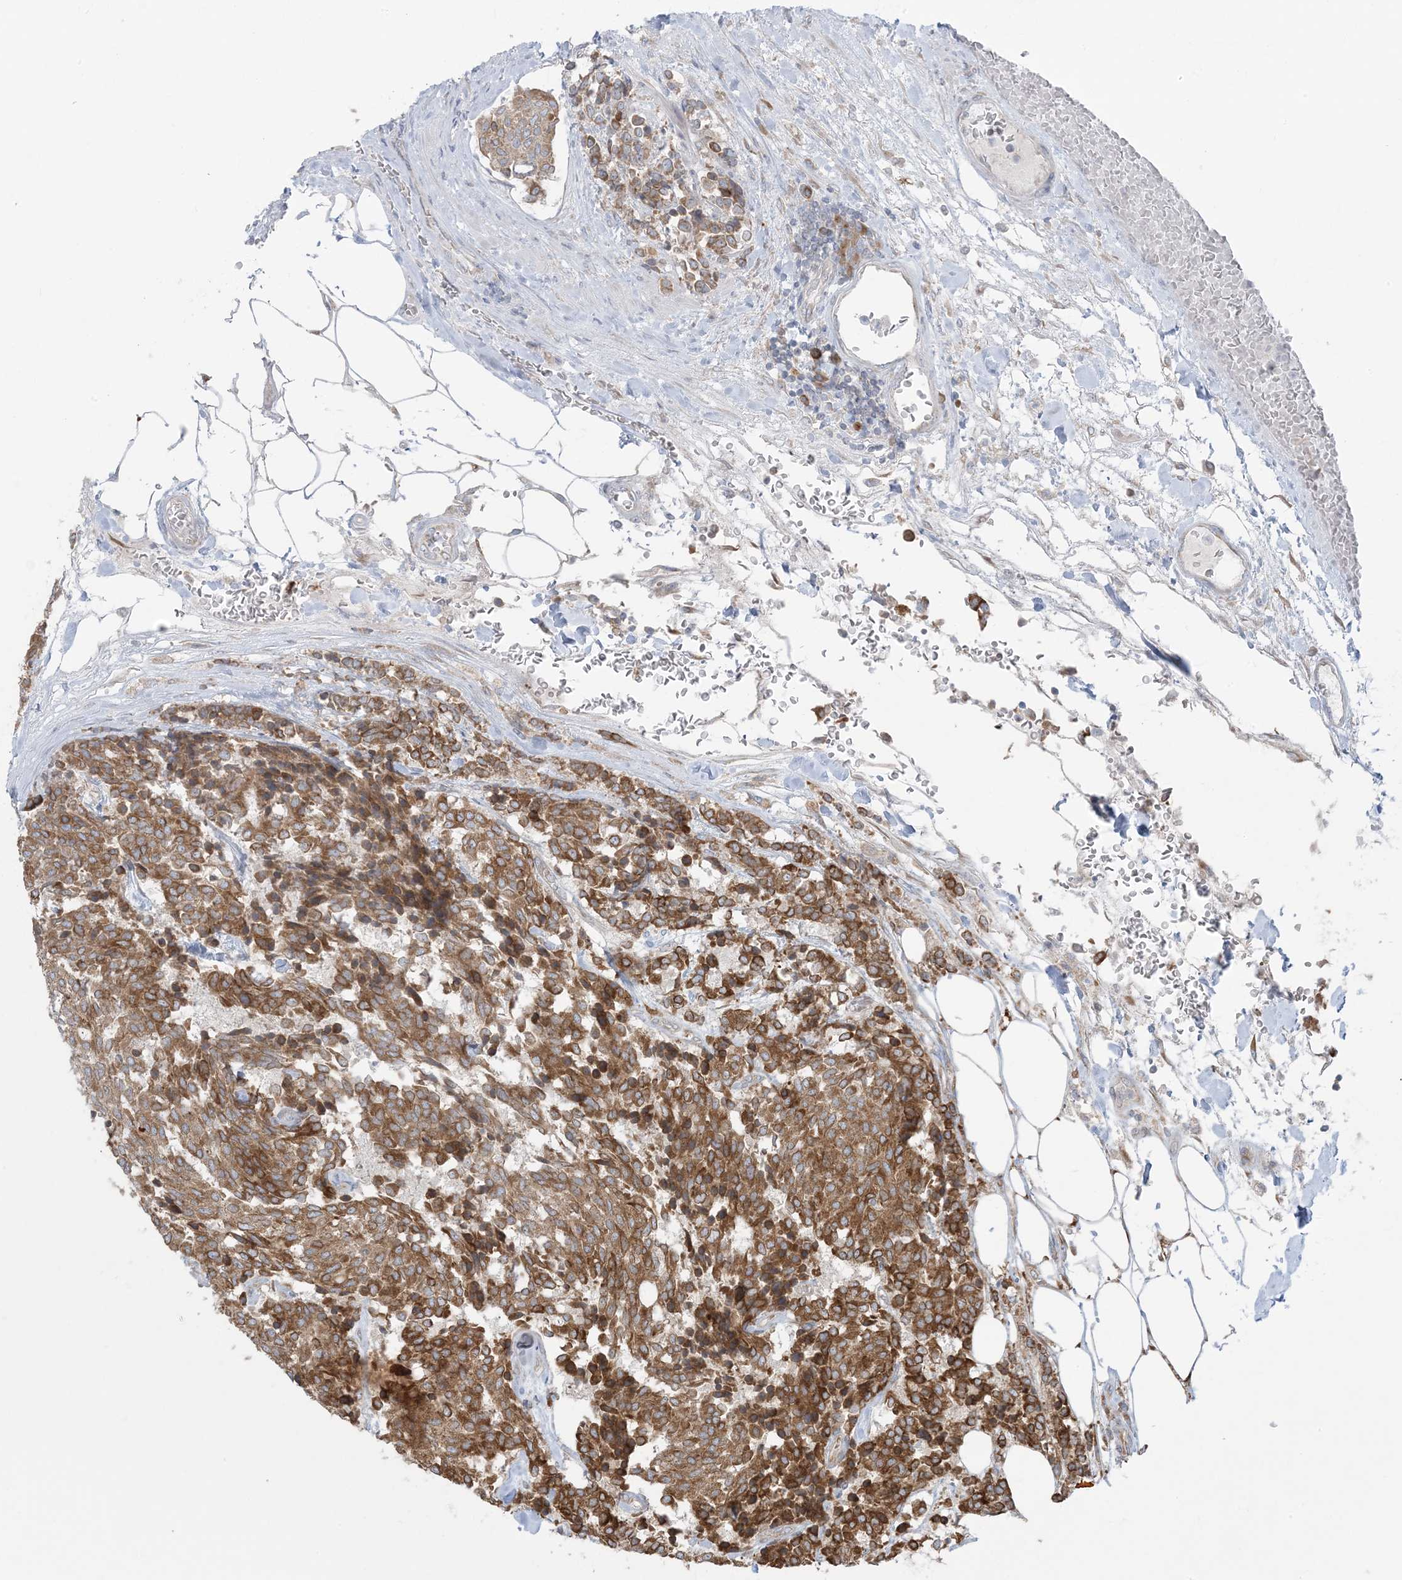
{"staining": {"intensity": "moderate", "quantity": ">75%", "location": "cytoplasmic/membranous"}, "tissue": "carcinoid", "cell_type": "Tumor cells", "image_type": "cancer", "snomed": [{"axis": "morphology", "description": "Carcinoid, malignant, NOS"}, {"axis": "topography", "description": "Pancreas"}], "caption": "This is an image of immunohistochemistry staining of carcinoid, which shows moderate staining in the cytoplasmic/membranous of tumor cells.", "gene": "UBXN4", "patient": {"sex": "female", "age": 54}}